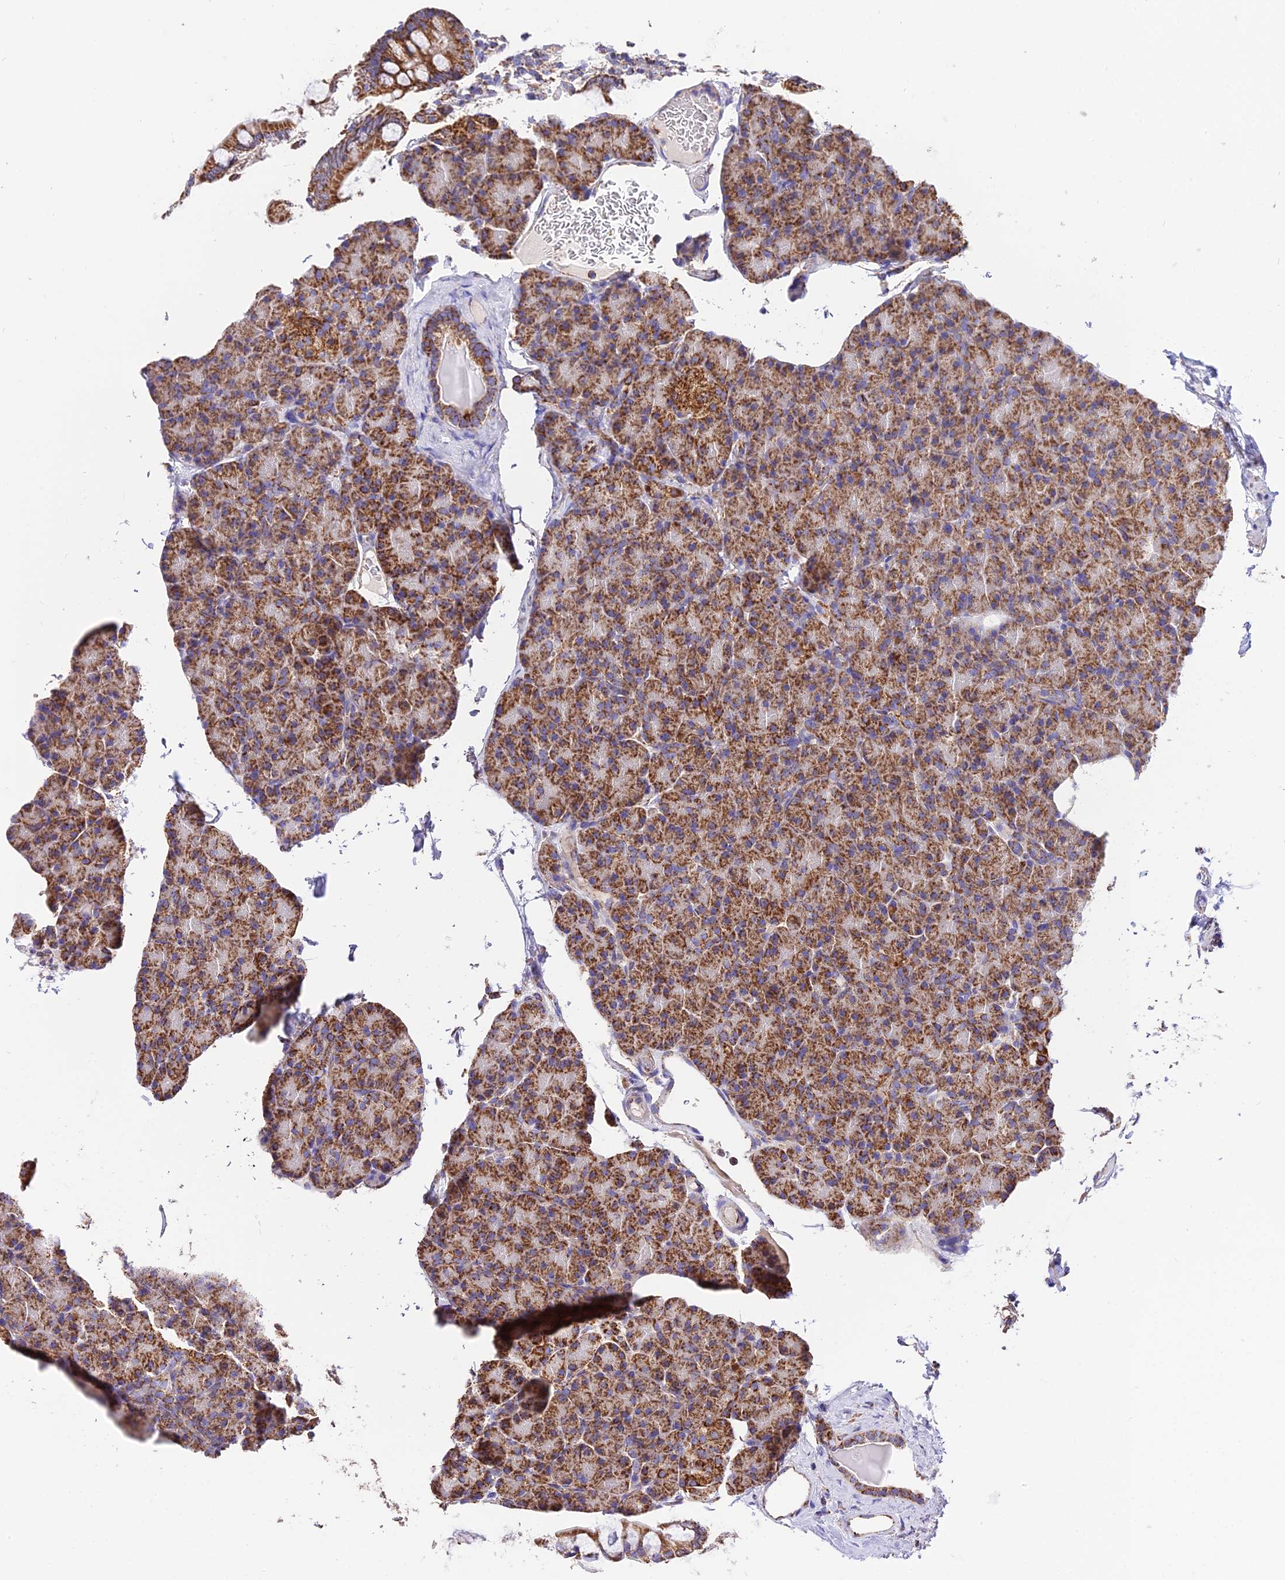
{"staining": {"intensity": "strong", "quantity": ">75%", "location": "cytoplasmic/membranous"}, "tissue": "pancreas", "cell_type": "Exocrine glandular cells", "image_type": "normal", "snomed": [{"axis": "morphology", "description": "Normal tissue, NOS"}, {"axis": "topography", "description": "Pancreas"}], "caption": "Unremarkable pancreas reveals strong cytoplasmic/membranous expression in approximately >75% of exocrine glandular cells.", "gene": "OCIAD1", "patient": {"sex": "female", "age": 43}}